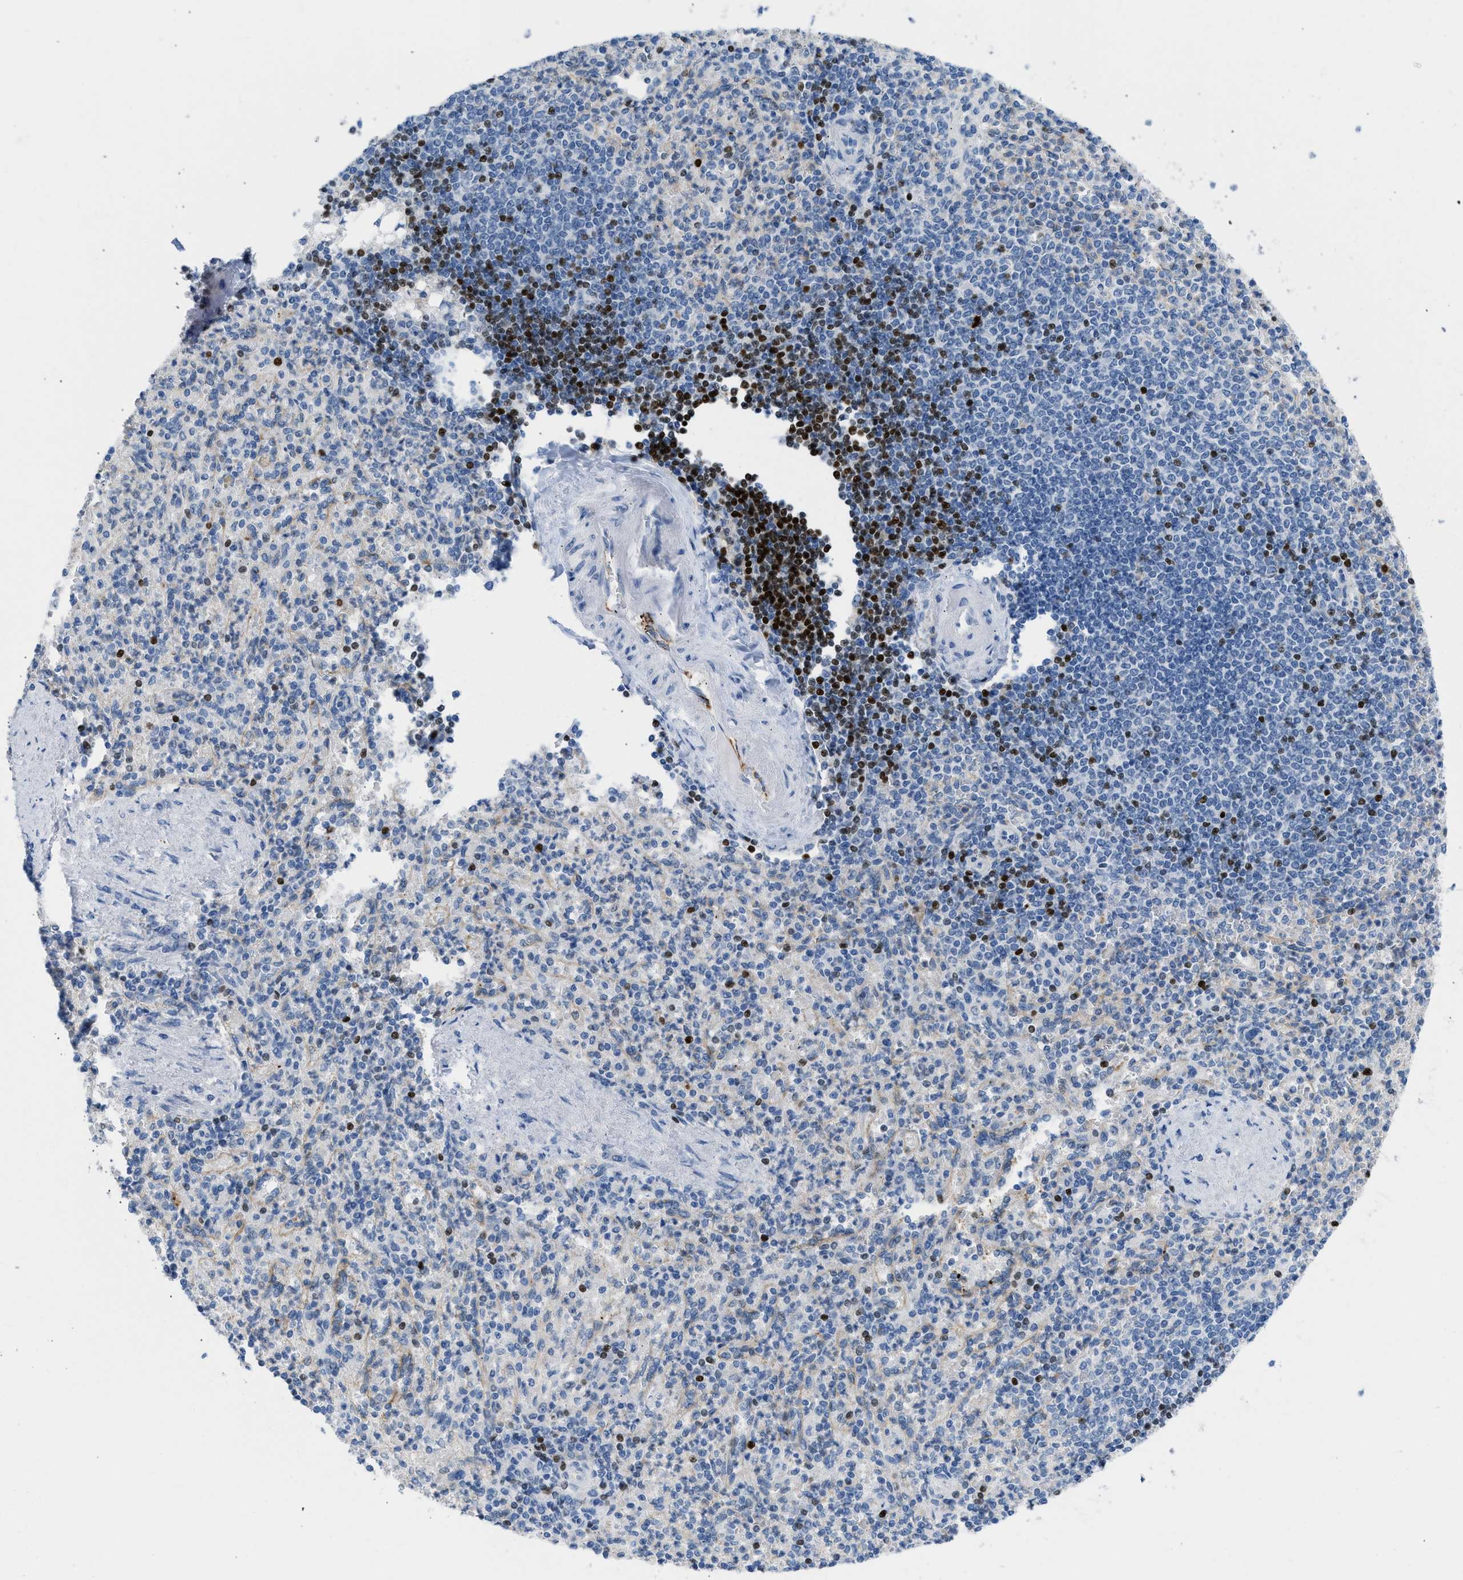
{"staining": {"intensity": "strong", "quantity": "<25%", "location": "nuclear"}, "tissue": "spleen", "cell_type": "Cells in red pulp", "image_type": "normal", "snomed": [{"axis": "morphology", "description": "Normal tissue, NOS"}, {"axis": "topography", "description": "Spleen"}], "caption": "Protein staining shows strong nuclear expression in approximately <25% of cells in red pulp in normal spleen. Using DAB (brown) and hematoxylin (blue) stains, captured at high magnification using brightfield microscopy.", "gene": "LEF1", "patient": {"sex": "female", "age": 74}}